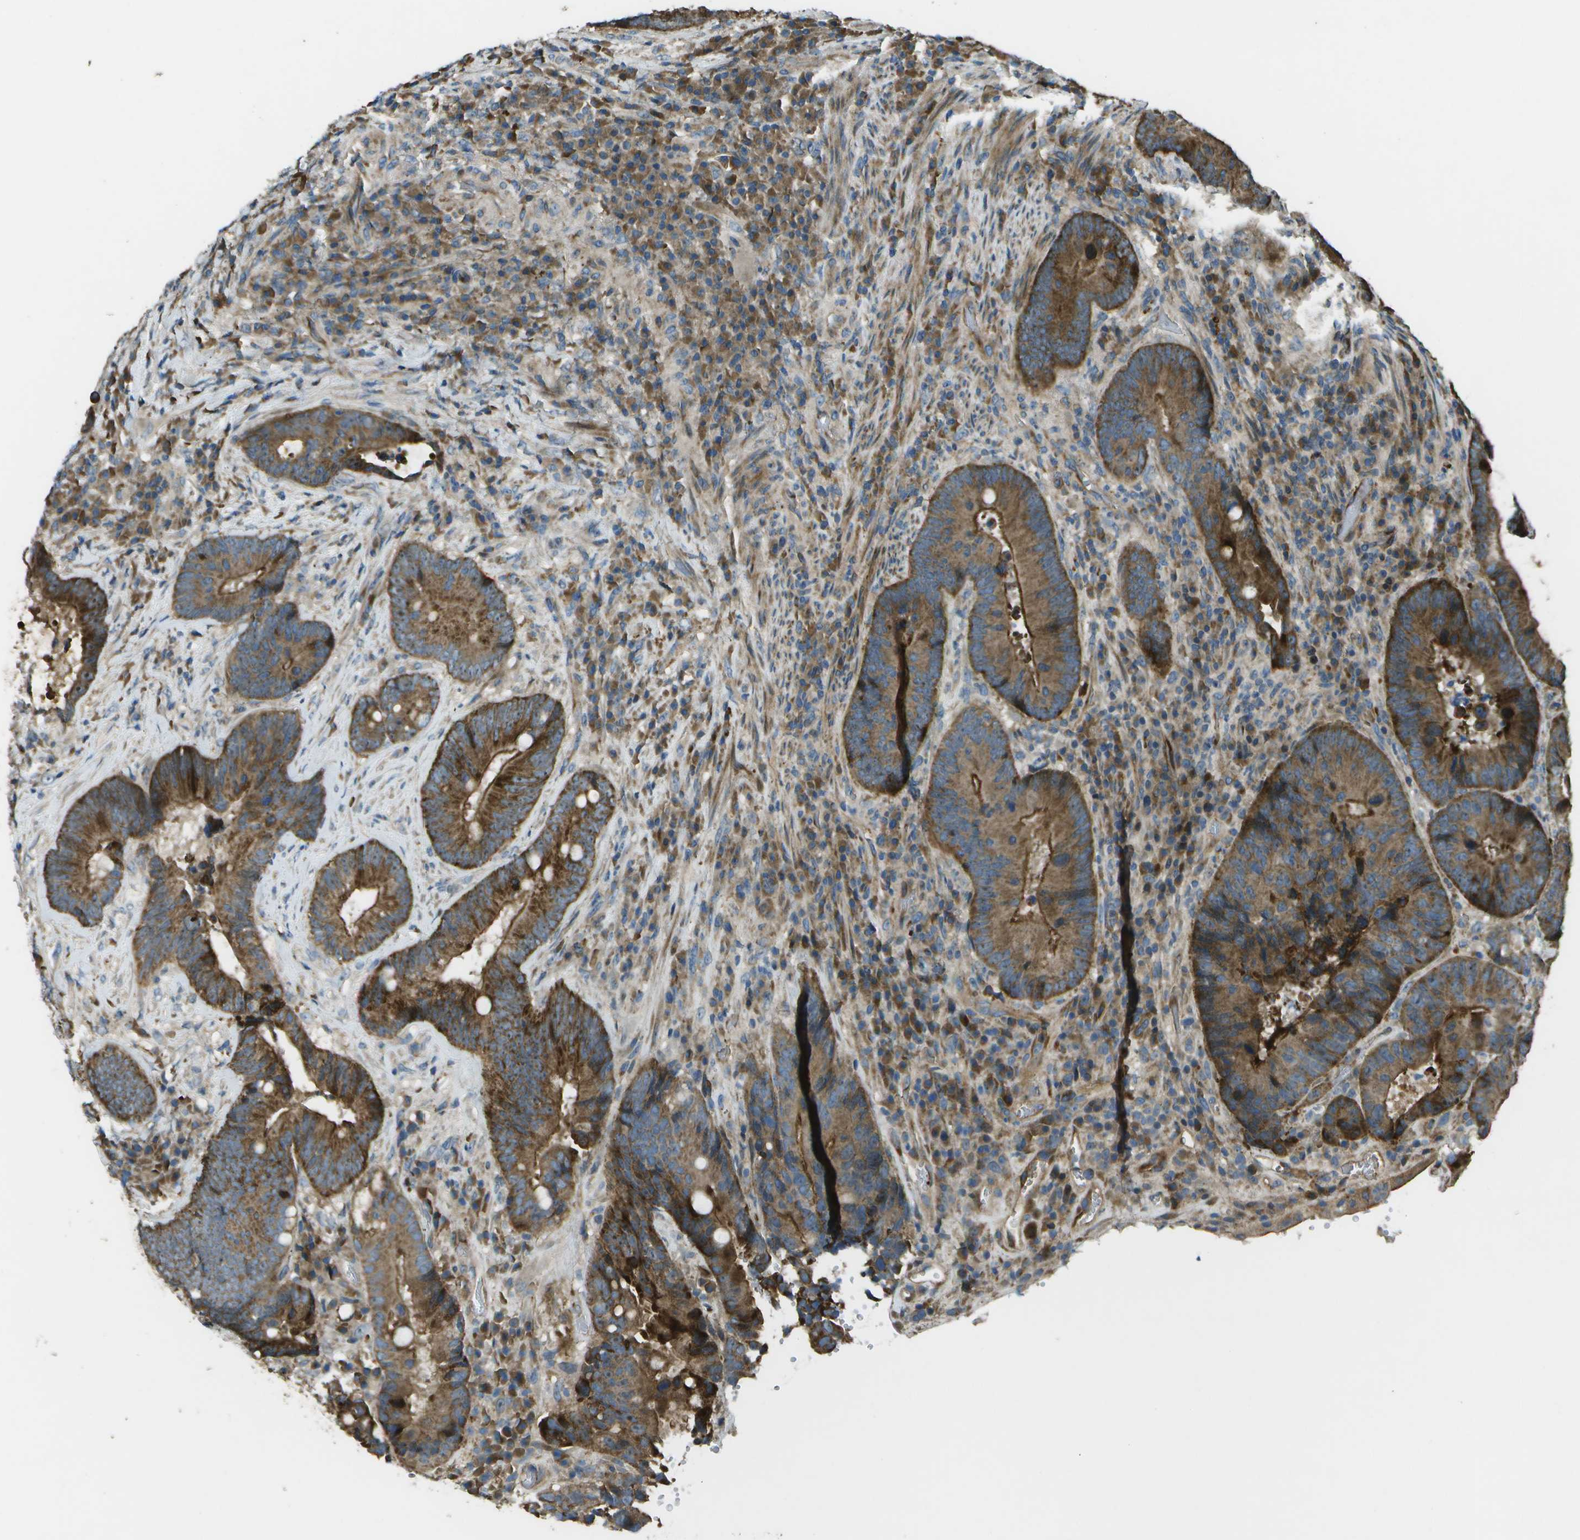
{"staining": {"intensity": "strong", "quantity": ">75%", "location": "cytoplasmic/membranous"}, "tissue": "colorectal cancer", "cell_type": "Tumor cells", "image_type": "cancer", "snomed": [{"axis": "morphology", "description": "Adenocarcinoma, NOS"}, {"axis": "topography", "description": "Rectum"}], "caption": "Adenocarcinoma (colorectal) stained with immunohistochemistry (IHC) shows strong cytoplasmic/membranous positivity in approximately >75% of tumor cells. (DAB (3,3'-diaminobenzidine) IHC with brightfield microscopy, high magnification).", "gene": "PXYLP1", "patient": {"sex": "female", "age": 89}}